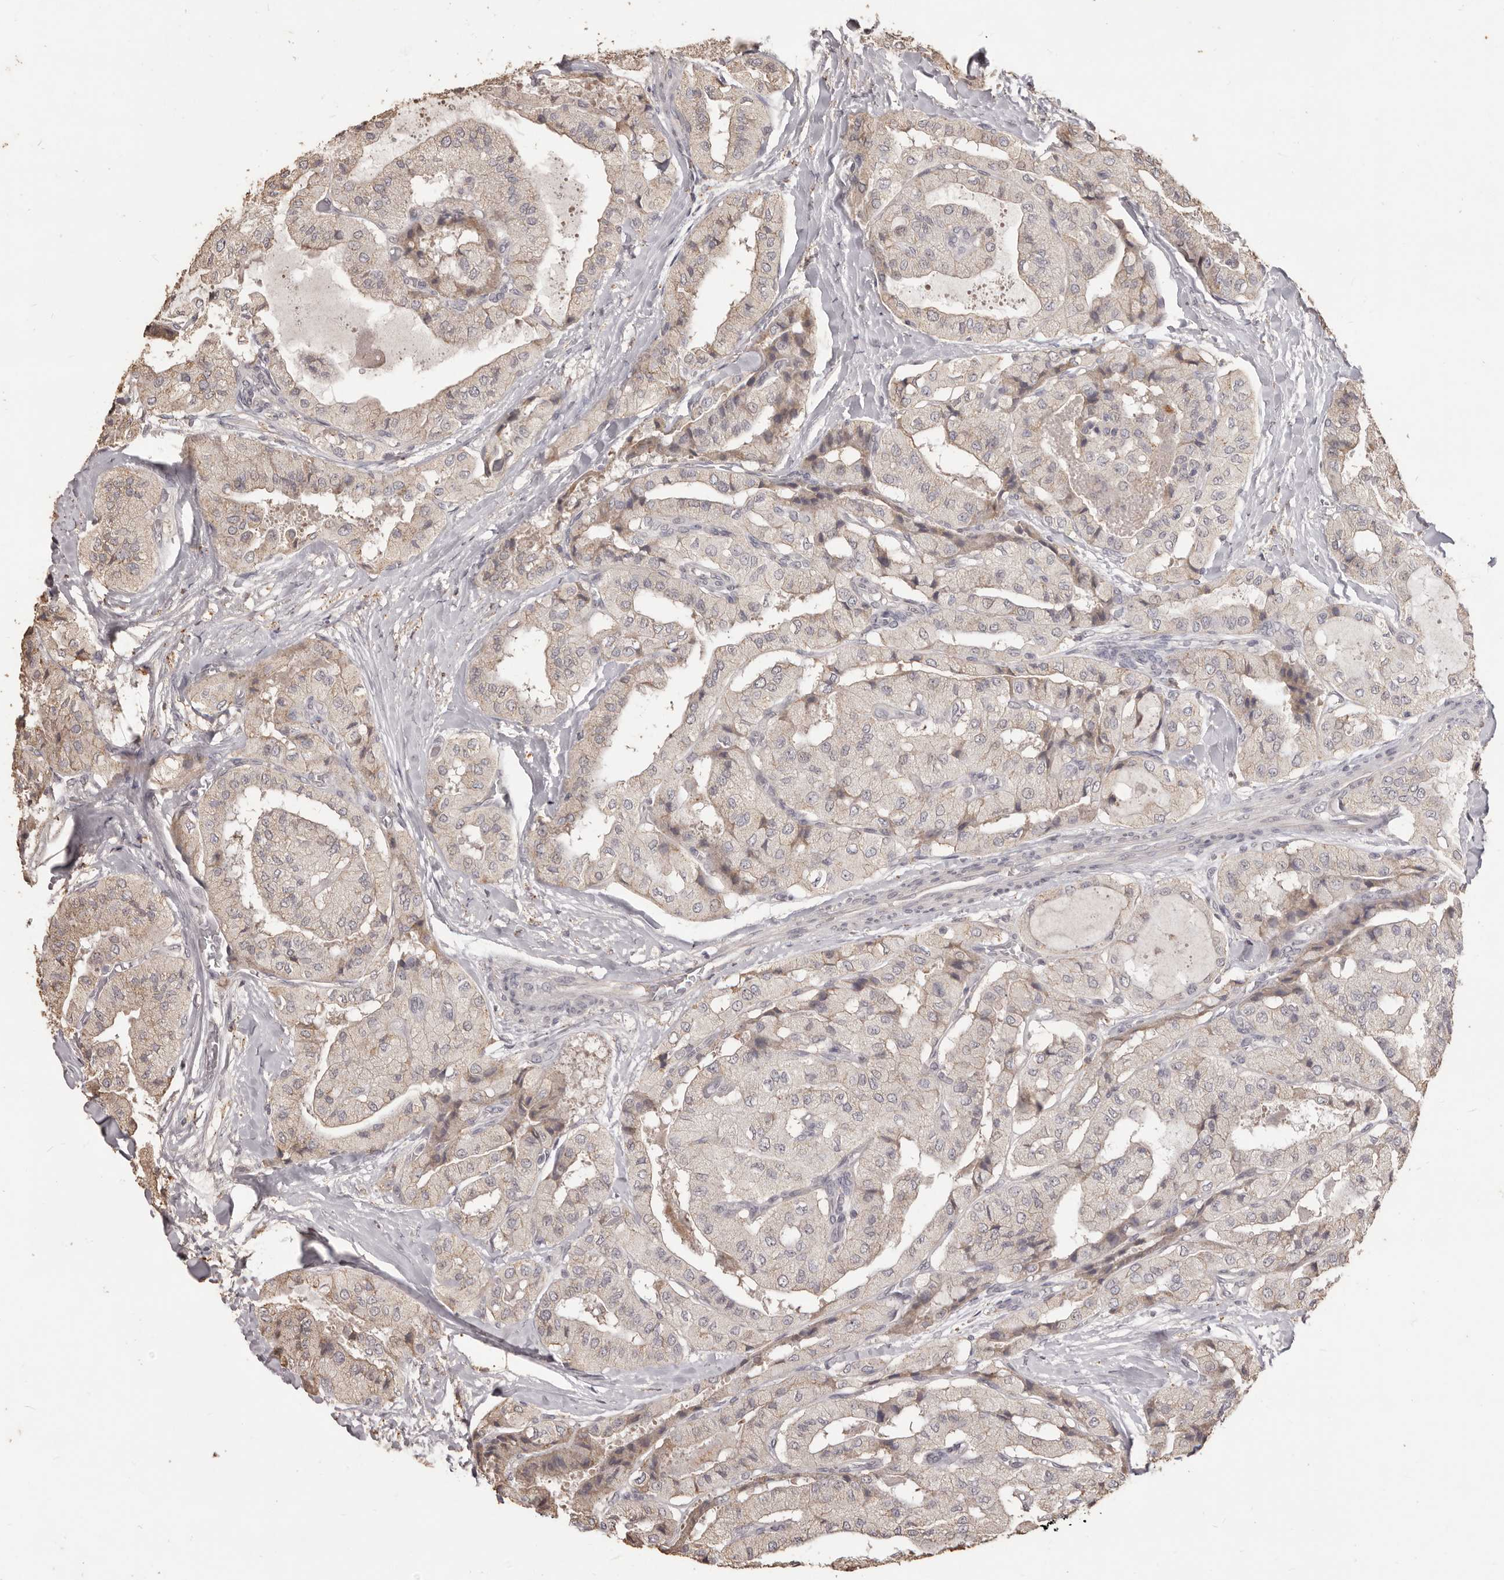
{"staining": {"intensity": "weak", "quantity": "25%-75%", "location": "cytoplasmic/membranous"}, "tissue": "thyroid cancer", "cell_type": "Tumor cells", "image_type": "cancer", "snomed": [{"axis": "morphology", "description": "Papillary adenocarcinoma, NOS"}, {"axis": "topography", "description": "Thyroid gland"}], "caption": "Immunohistochemistry (IHC) histopathology image of neoplastic tissue: human thyroid cancer (papillary adenocarcinoma) stained using immunohistochemistry (IHC) exhibits low levels of weak protein expression localized specifically in the cytoplasmic/membranous of tumor cells, appearing as a cytoplasmic/membranous brown color.", "gene": "PRSS27", "patient": {"sex": "female", "age": 59}}